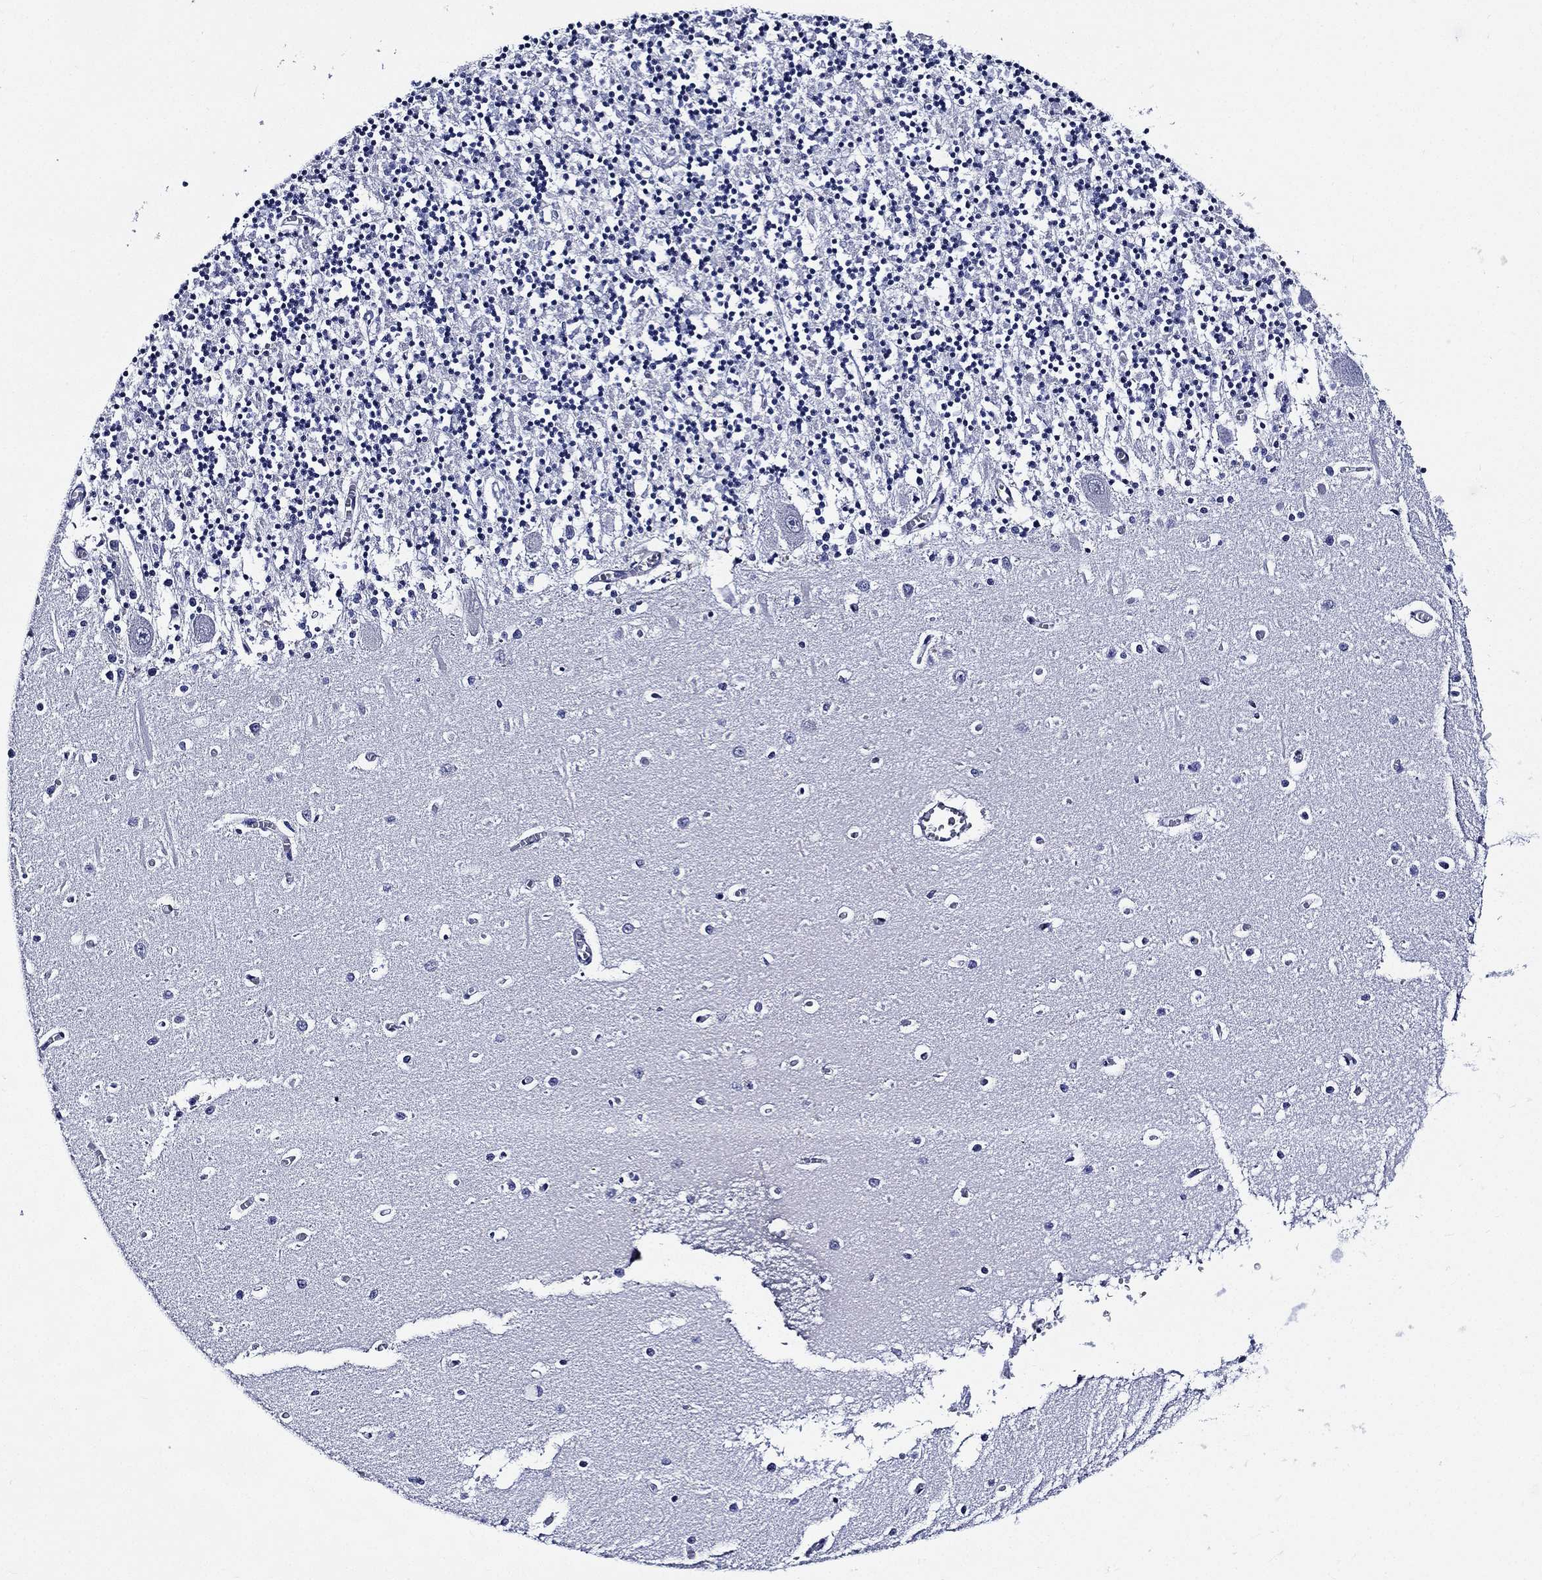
{"staining": {"intensity": "negative", "quantity": "none", "location": "none"}, "tissue": "cerebellum", "cell_type": "Cells in granular layer", "image_type": "normal", "snomed": [{"axis": "morphology", "description": "Normal tissue, NOS"}, {"axis": "topography", "description": "Cerebellum"}], "caption": "Immunohistochemistry (IHC) histopathology image of normal cerebellum: human cerebellum stained with DAB displays no significant protein expression in cells in granular layer. (Brightfield microscopy of DAB (3,3'-diaminobenzidine) immunohistochemistry (IHC) at high magnification).", "gene": "NEDD9", "patient": {"sex": "female", "age": 64}}